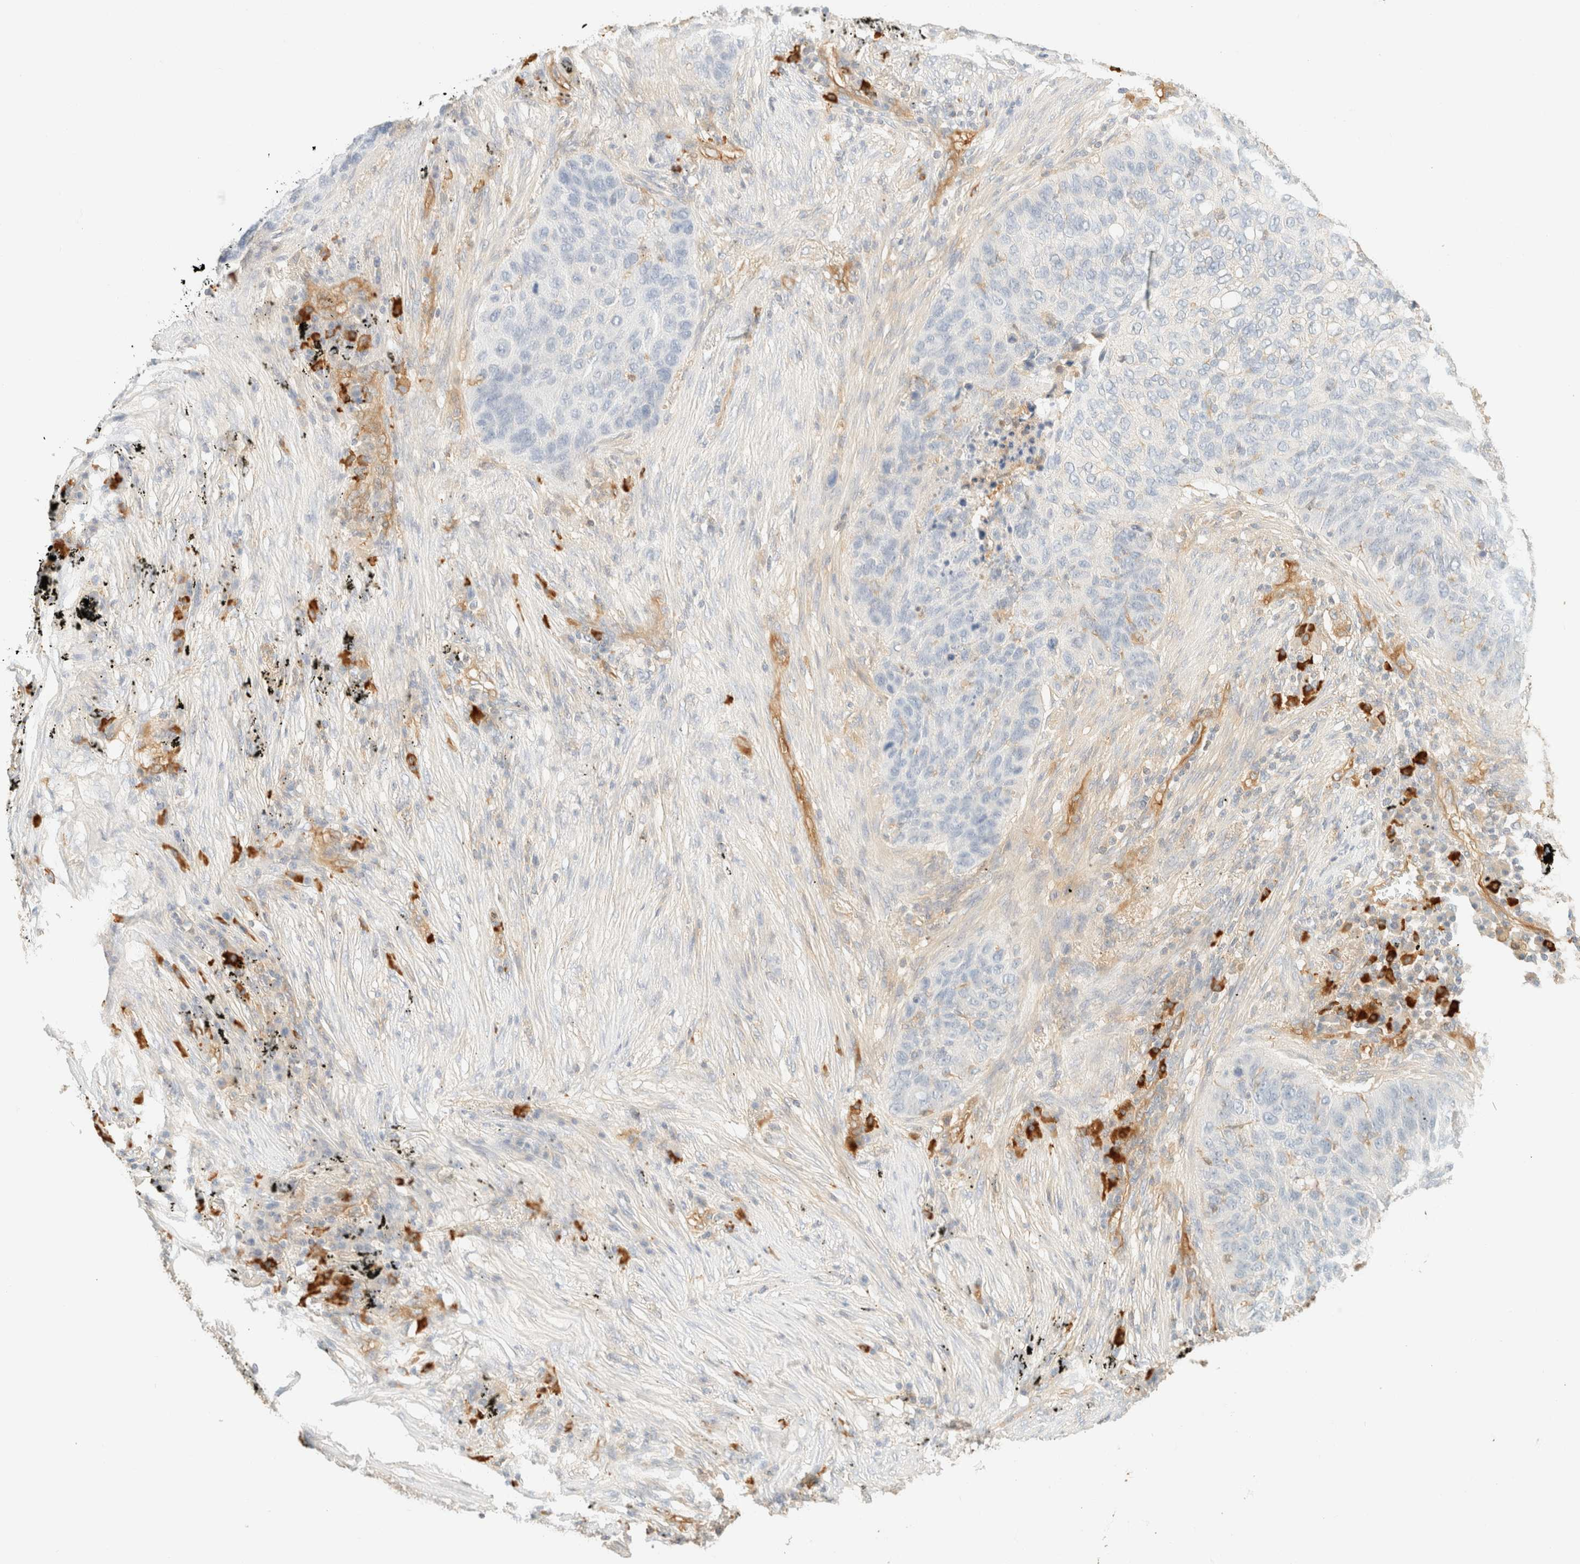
{"staining": {"intensity": "negative", "quantity": "none", "location": "none"}, "tissue": "lung cancer", "cell_type": "Tumor cells", "image_type": "cancer", "snomed": [{"axis": "morphology", "description": "Squamous cell carcinoma, NOS"}, {"axis": "topography", "description": "Lung"}], "caption": "Tumor cells are negative for protein expression in human lung cancer (squamous cell carcinoma).", "gene": "FHOD1", "patient": {"sex": "female", "age": 63}}